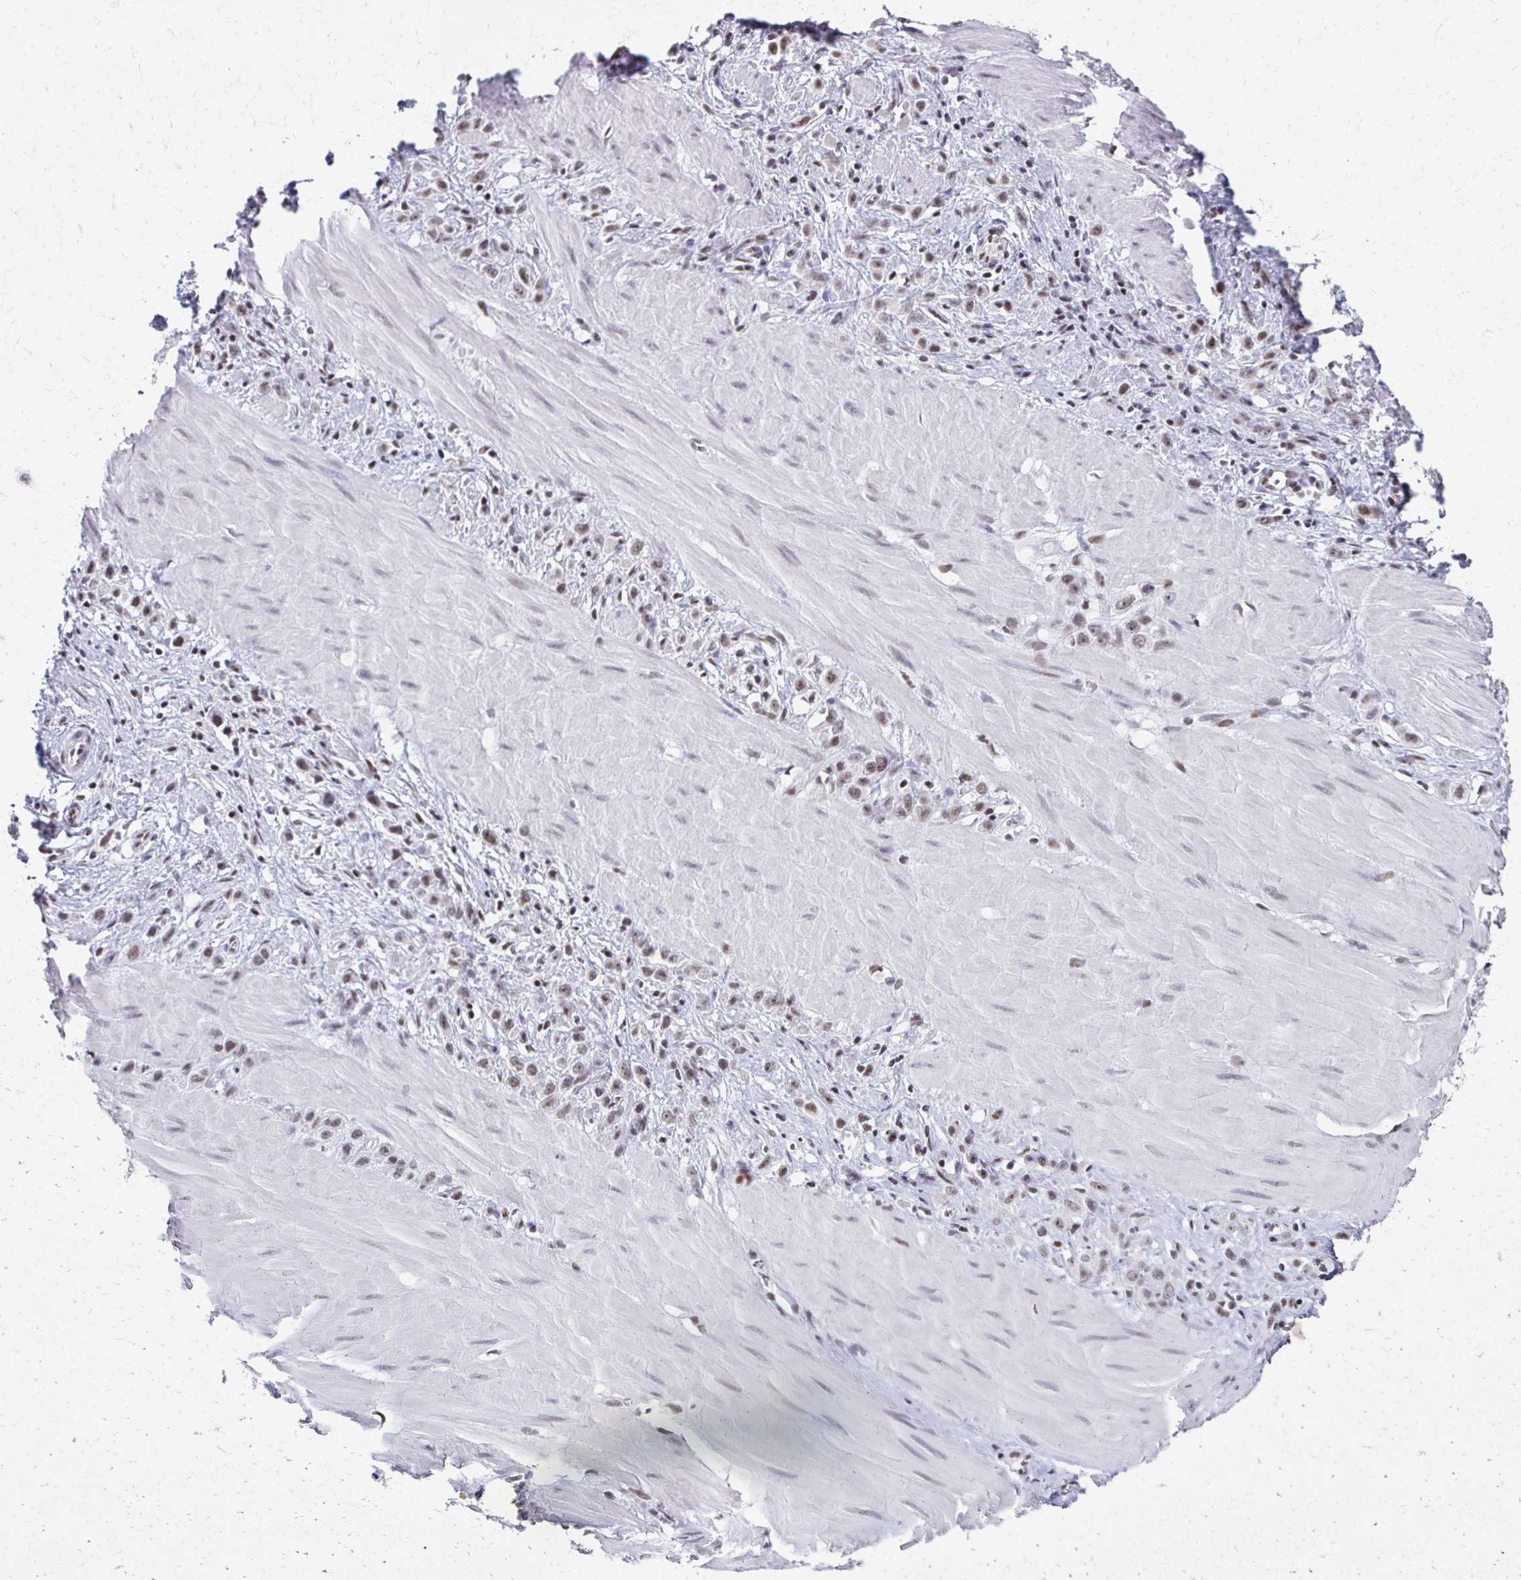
{"staining": {"intensity": "weak", "quantity": ">75%", "location": "nuclear"}, "tissue": "stomach cancer", "cell_type": "Tumor cells", "image_type": "cancer", "snomed": [{"axis": "morphology", "description": "Adenocarcinoma, NOS"}, {"axis": "topography", "description": "Stomach"}], "caption": "This is an image of immunohistochemistry staining of stomach cancer, which shows weak staining in the nuclear of tumor cells.", "gene": "IRF7", "patient": {"sex": "male", "age": 47}}